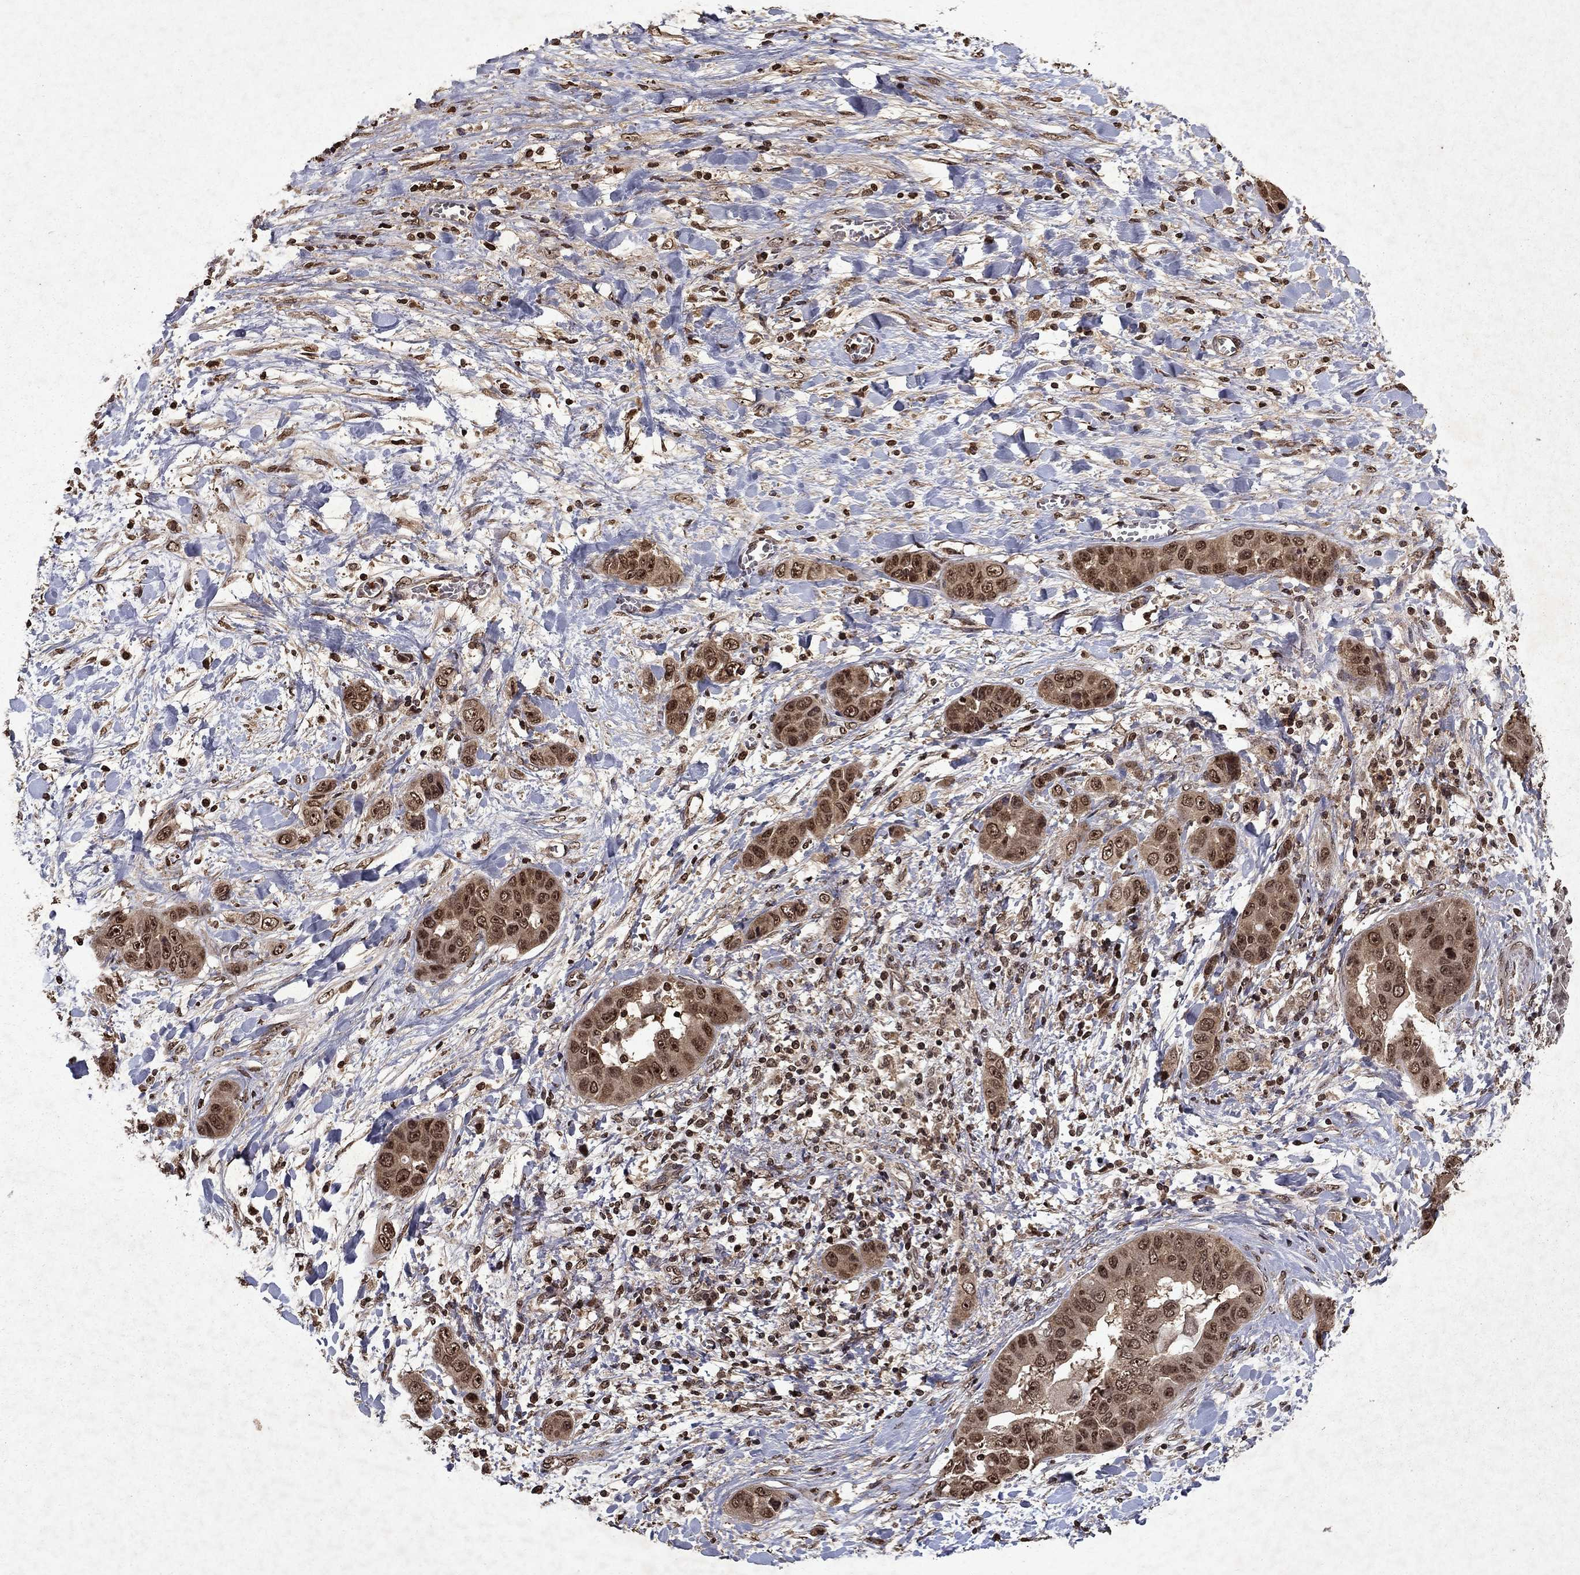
{"staining": {"intensity": "moderate", "quantity": ">75%", "location": "cytoplasmic/membranous,nuclear"}, "tissue": "liver cancer", "cell_type": "Tumor cells", "image_type": "cancer", "snomed": [{"axis": "morphology", "description": "Cholangiocarcinoma"}, {"axis": "topography", "description": "Liver"}], "caption": "Liver cancer (cholangiocarcinoma) tissue reveals moderate cytoplasmic/membranous and nuclear positivity in about >75% of tumor cells The protein is stained brown, and the nuclei are stained in blue (DAB IHC with brightfield microscopy, high magnification).", "gene": "PIN4", "patient": {"sex": "female", "age": 52}}